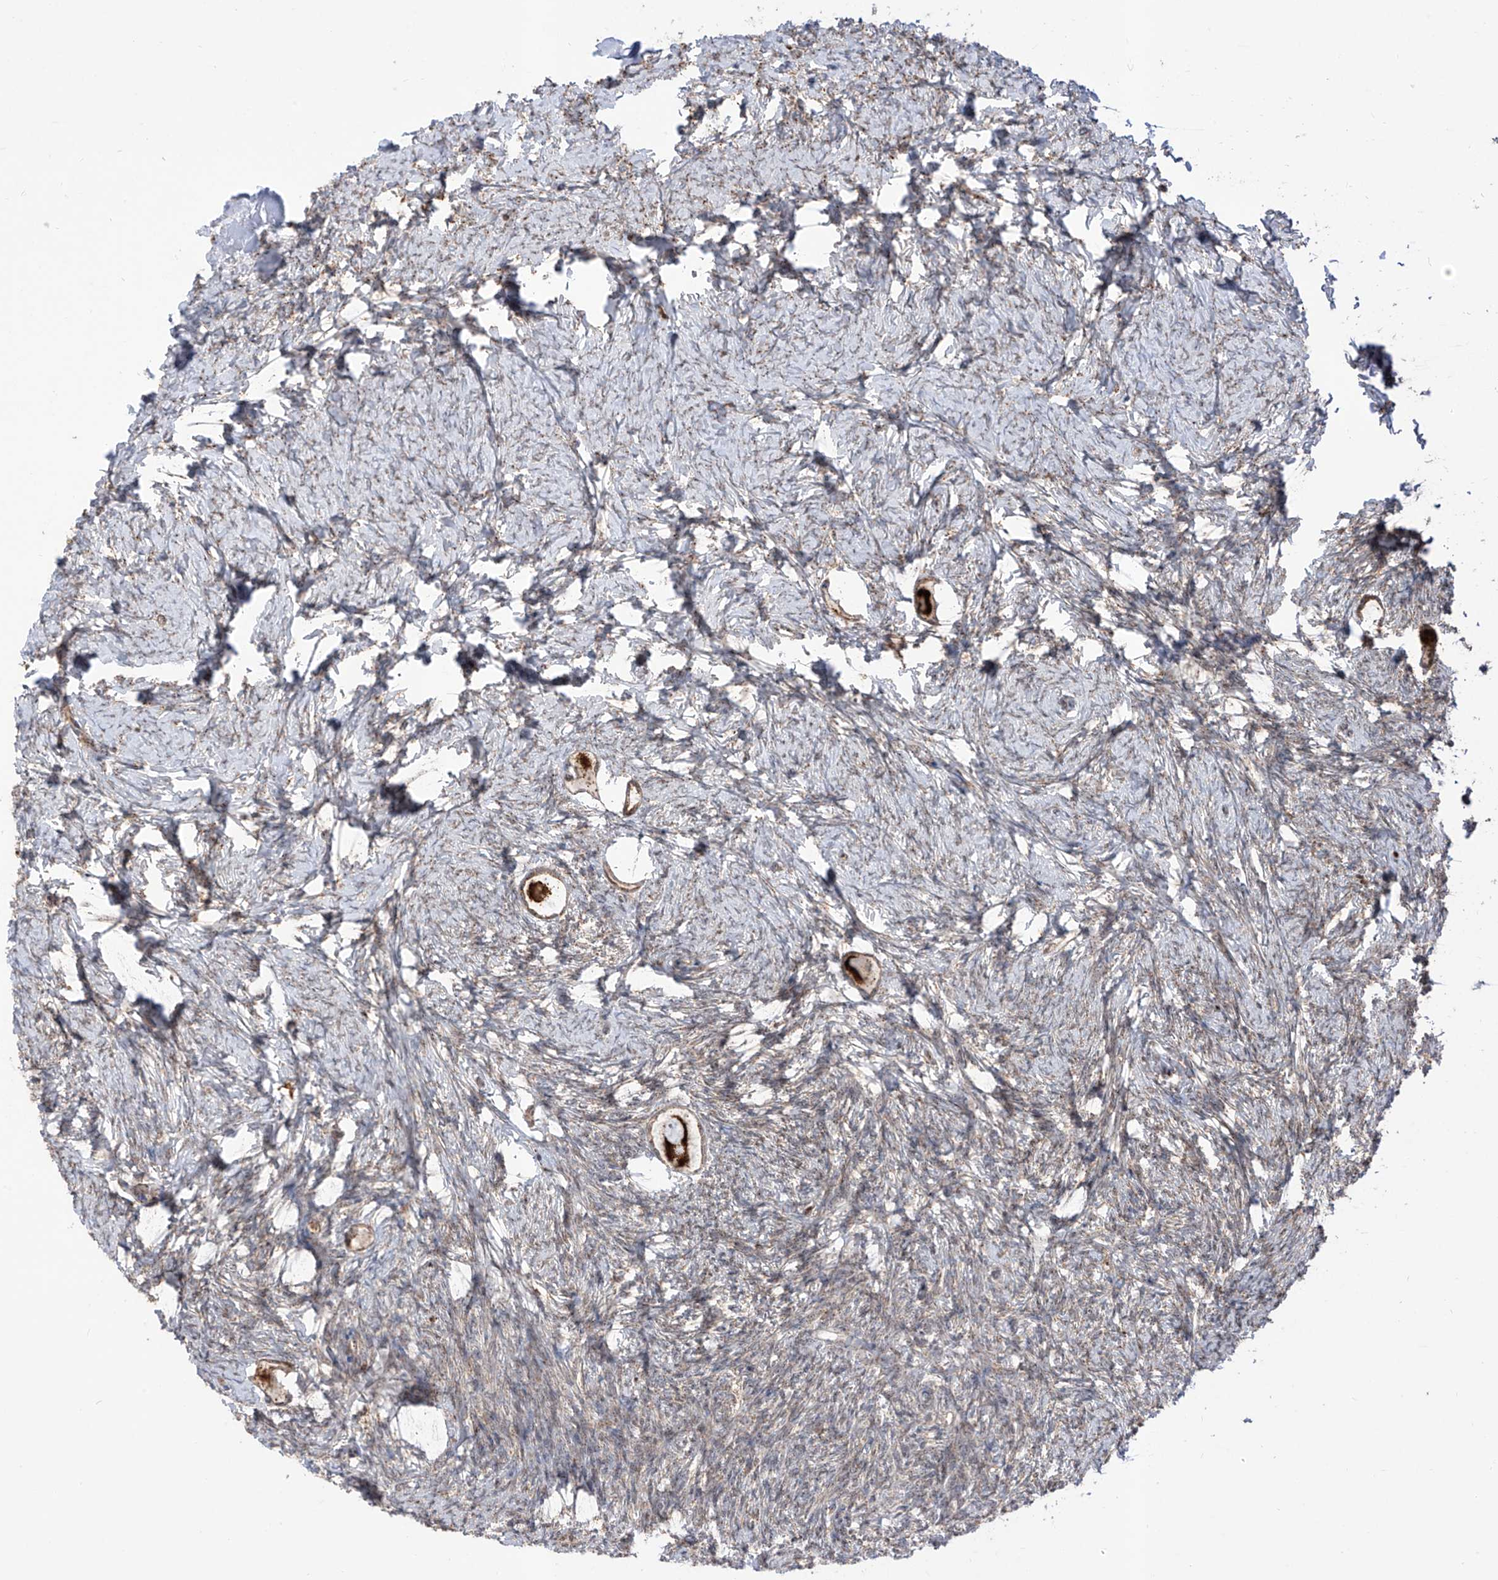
{"staining": {"intensity": "strong", "quantity": ">75%", "location": "cytoplasmic/membranous"}, "tissue": "ovary", "cell_type": "Follicle cells", "image_type": "normal", "snomed": [{"axis": "morphology", "description": "Normal tissue, NOS"}, {"axis": "topography", "description": "Ovary"}], "caption": "Follicle cells display high levels of strong cytoplasmic/membranous expression in about >75% of cells in normal ovary. The staining was performed using DAB, with brown indicating positive protein expression. Nuclei are stained blue with hematoxylin.", "gene": "ZBTB8A", "patient": {"sex": "female", "age": 27}}